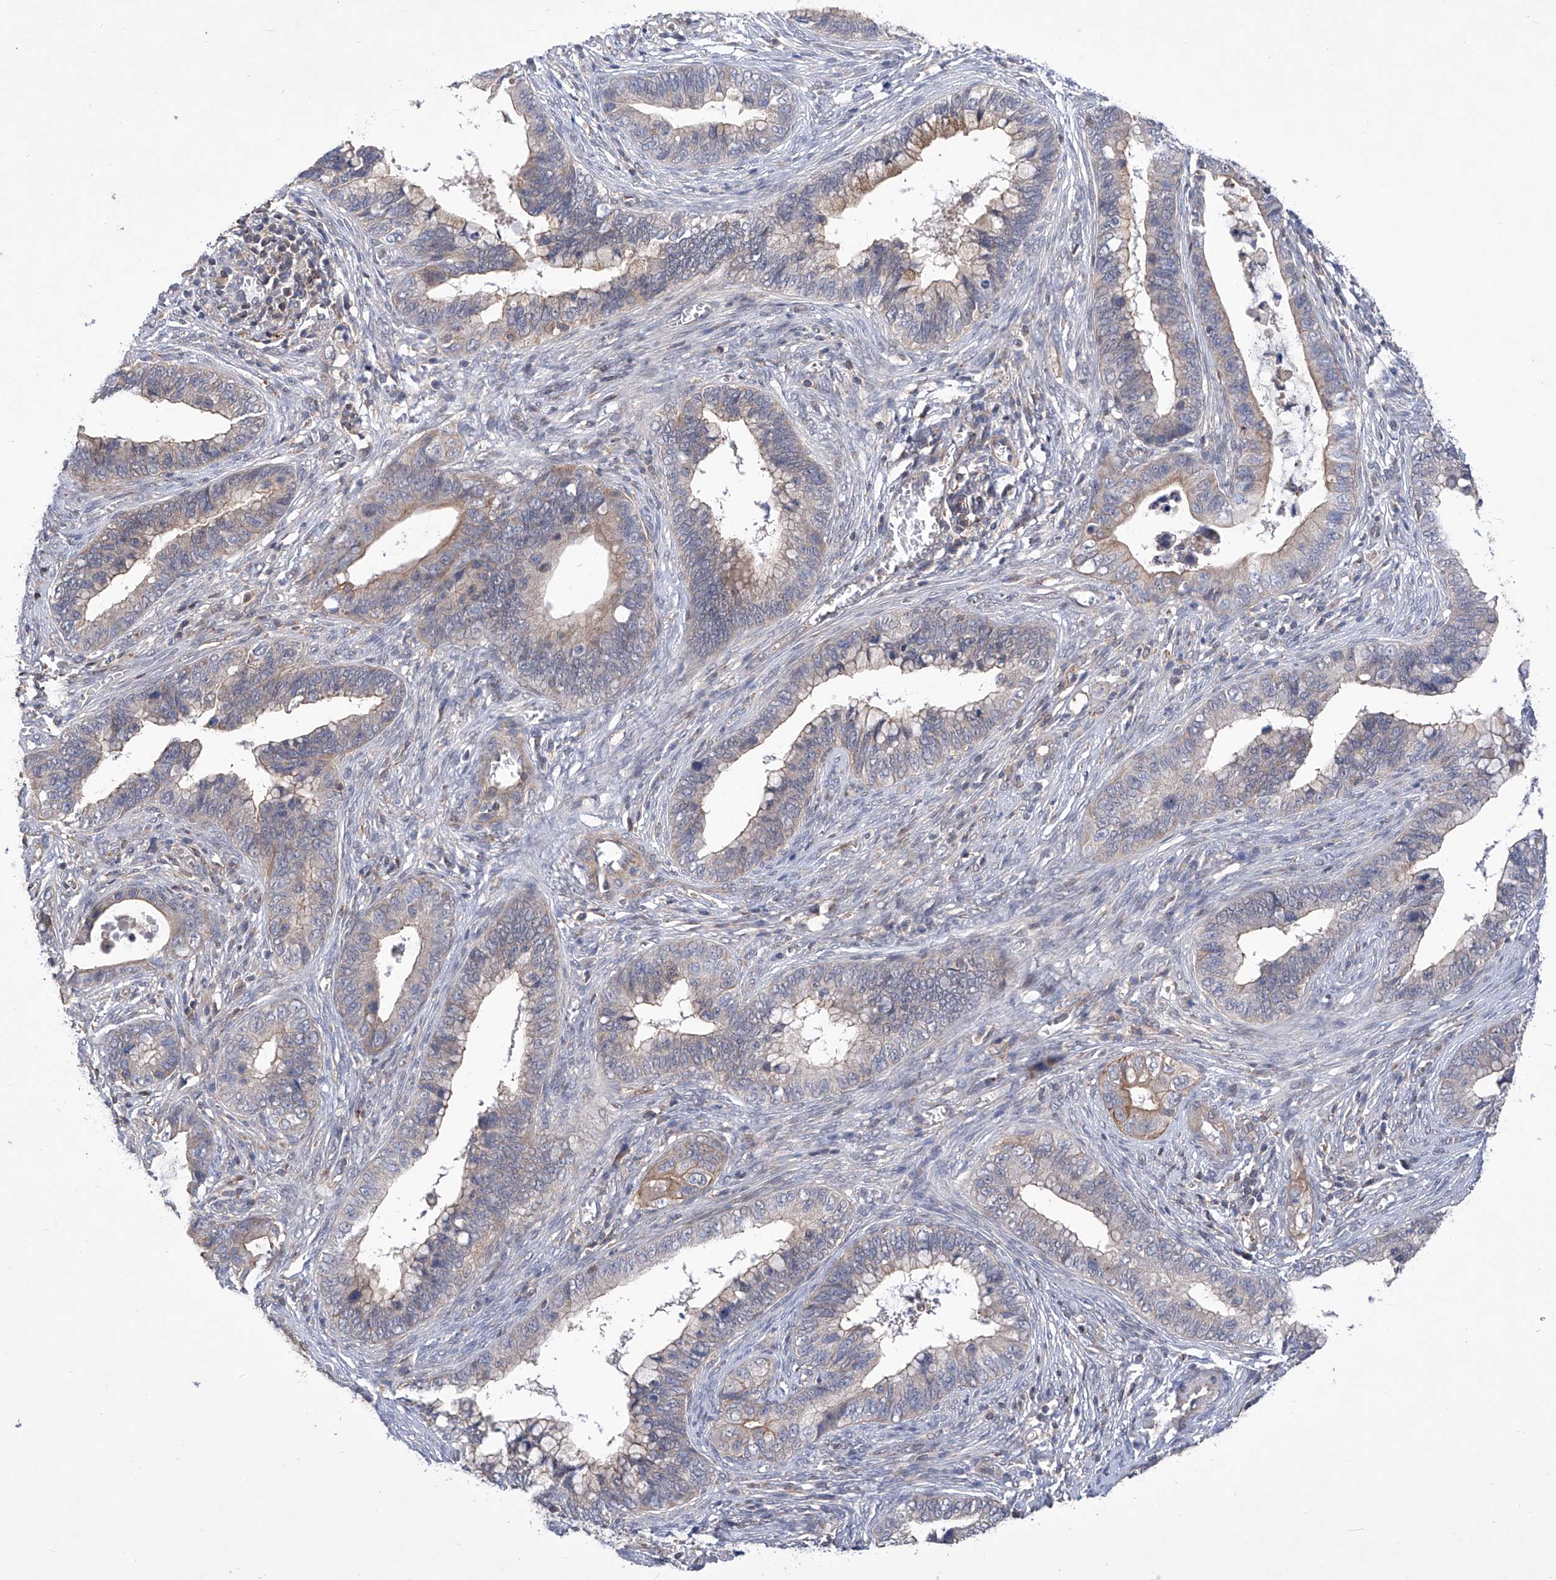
{"staining": {"intensity": "moderate", "quantity": "<25%", "location": "cytoplasmic/membranous"}, "tissue": "cervical cancer", "cell_type": "Tumor cells", "image_type": "cancer", "snomed": [{"axis": "morphology", "description": "Adenocarcinoma, NOS"}, {"axis": "topography", "description": "Cervix"}], "caption": "Immunohistochemical staining of human adenocarcinoma (cervical) shows moderate cytoplasmic/membranous protein expression in approximately <25% of tumor cells.", "gene": "KIFC2", "patient": {"sex": "female", "age": 44}}